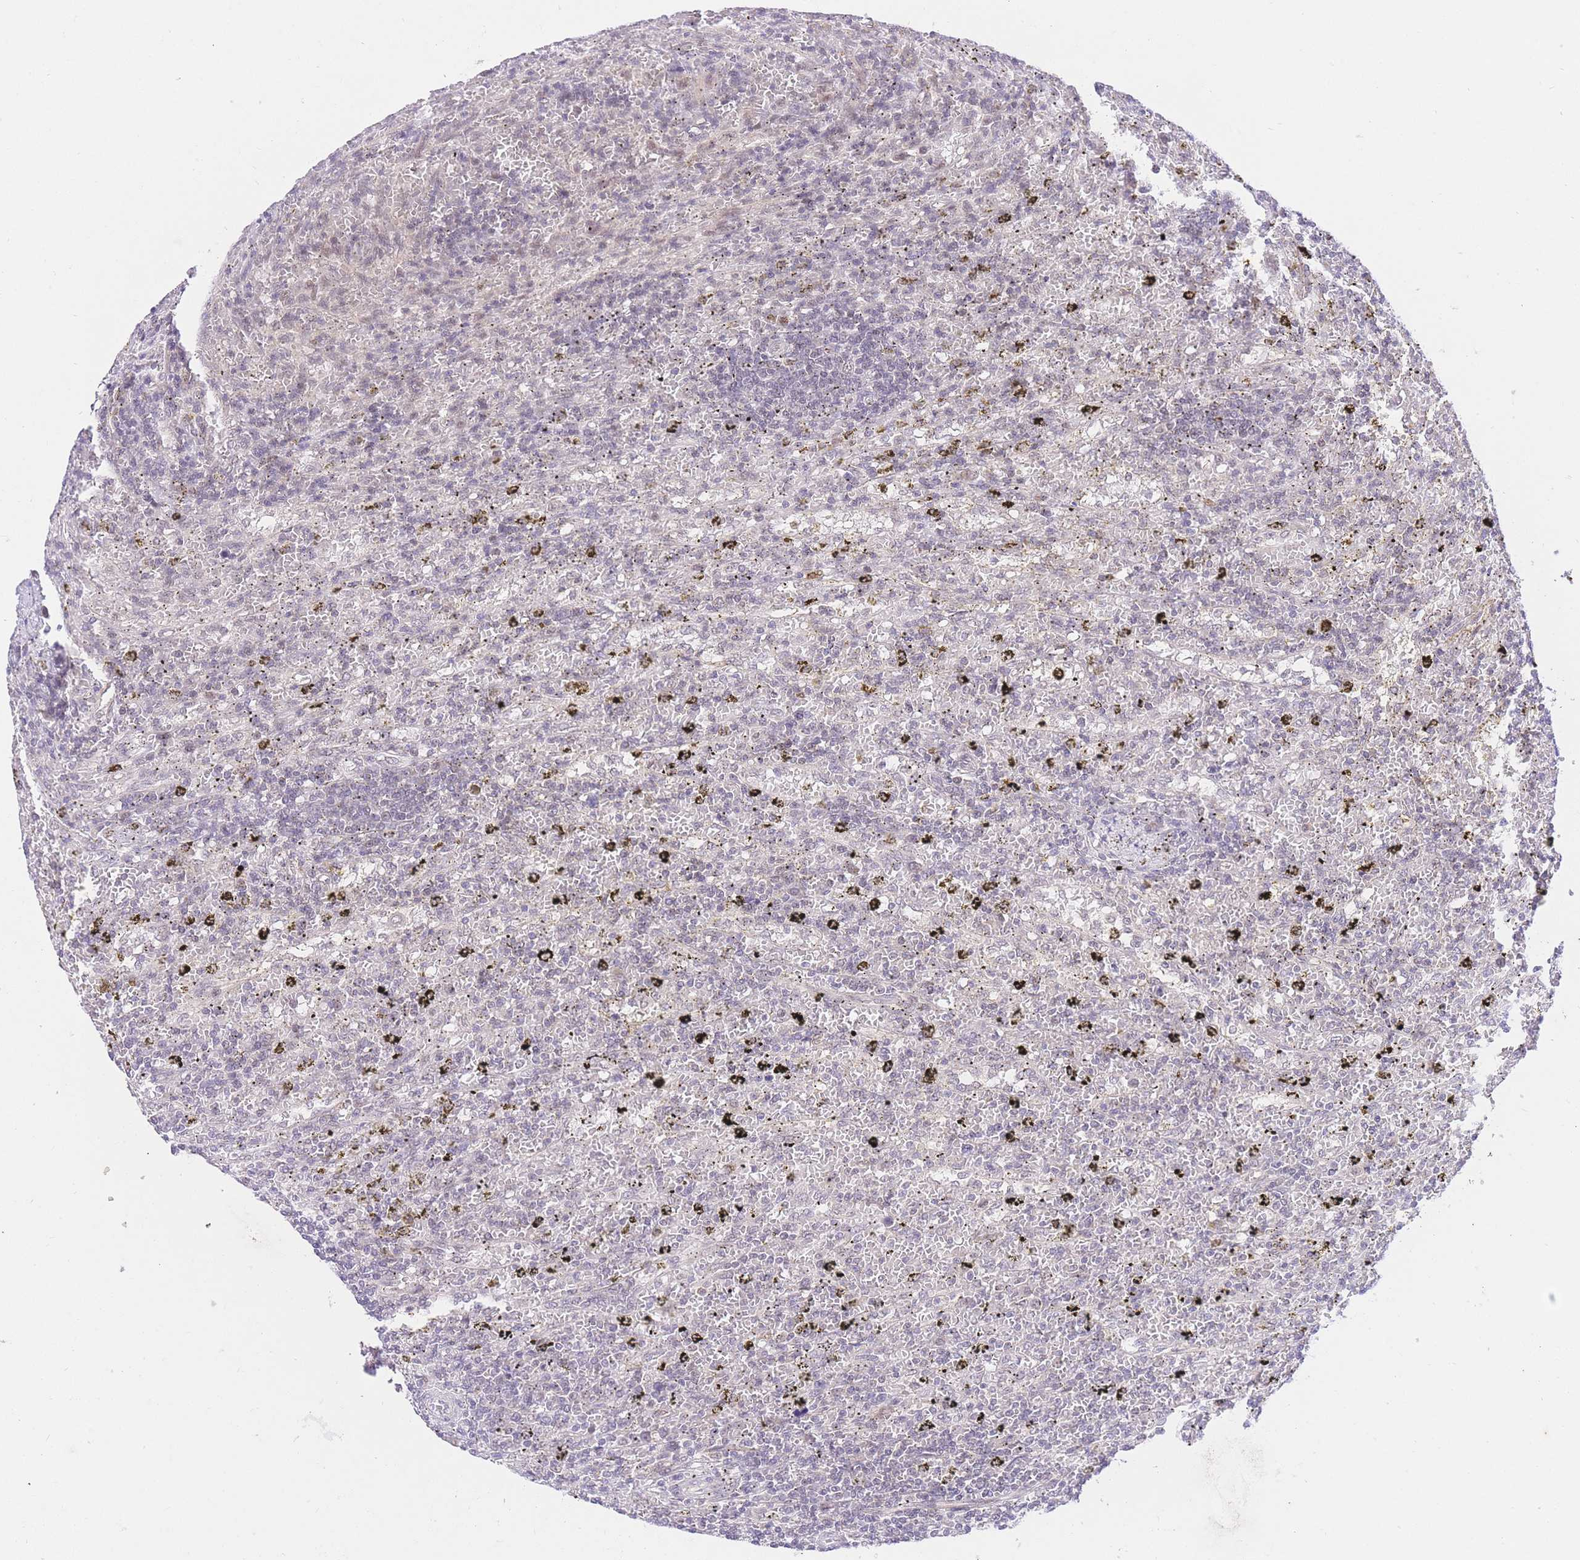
{"staining": {"intensity": "weak", "quantity": "<25%", "location": "nuclear"}, "tissue": "lymphoma", "cell_type": "Tumor cells", "image_type": "cancer", "snomed": [{"axis": "morphology", "description": "Malignant lymphoma, non-Hodgkin's type, Low grade"}, {"axis": "topography", "description": "Spleen"}], "caption": "A photomicrograph of malignant lymphoma, non-Hodgkin's type (low-grade) stained for a protein reveals no brown staining in tumor cells. (DAB (3,3'-diaminobenzidine) immunohistochemistry (IHC) with hematoxylin counter stain).", "gene": "UBXN7", "patient": {"sex": "male", "age": 76}}